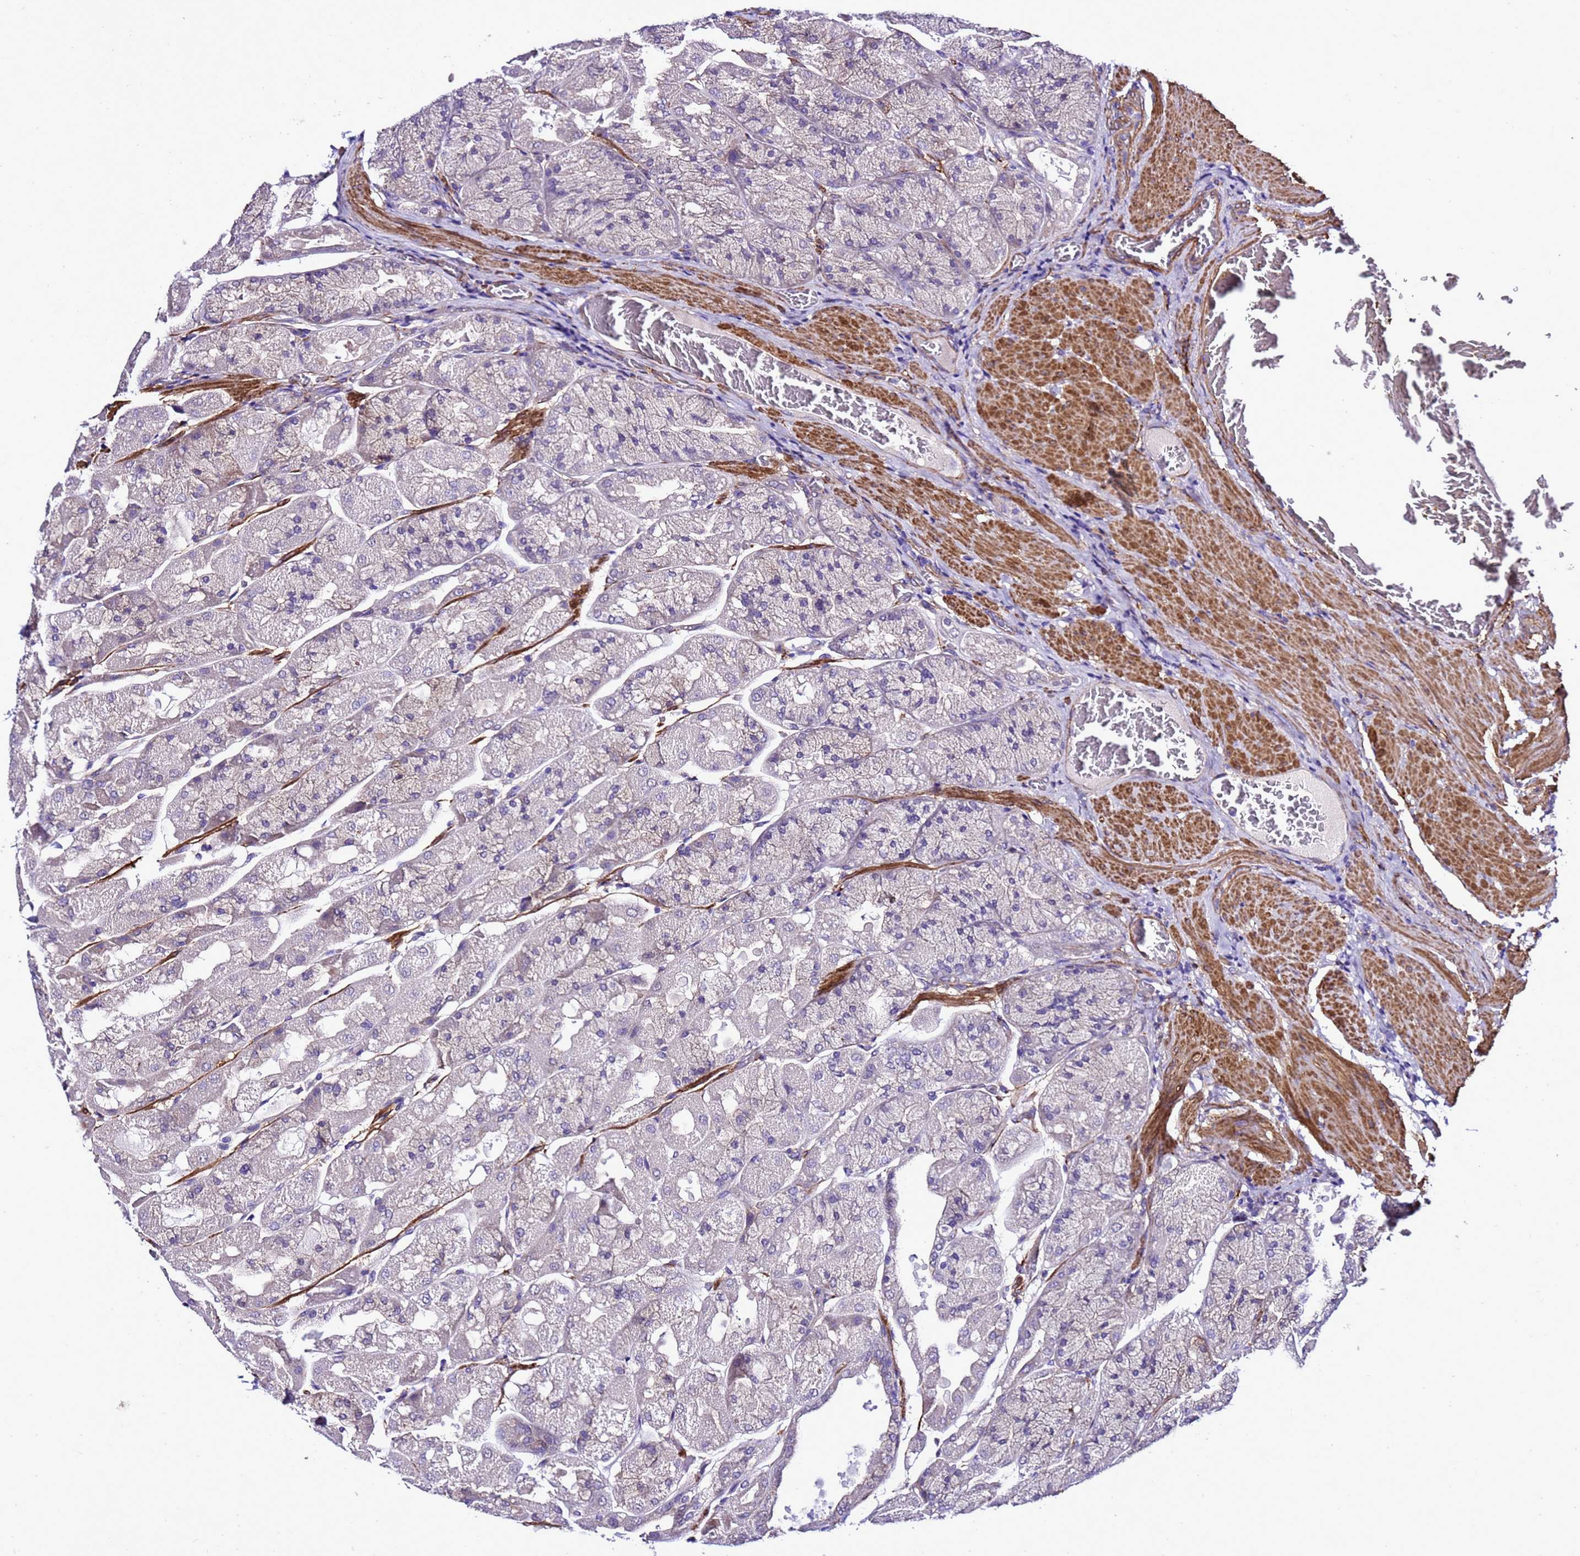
{"staining": {"intensity": "weak", "quantity": "<25%", "location": "cytoplasmic/membranous"}, "tissue": "stomach", "cell_type": "Glandular cells", "image_type": "normal", "snomed": [{"axis": "morphology", "description": "Normal tissue, NOS"}, {"axis": "topography", "description": "Stomach"}], "caption": "This is an IHC micrograph of normal stomach. There is no expression in glandular cells.", "gene": "GZF1", "patient": {"sex": "female", "age": 61}}